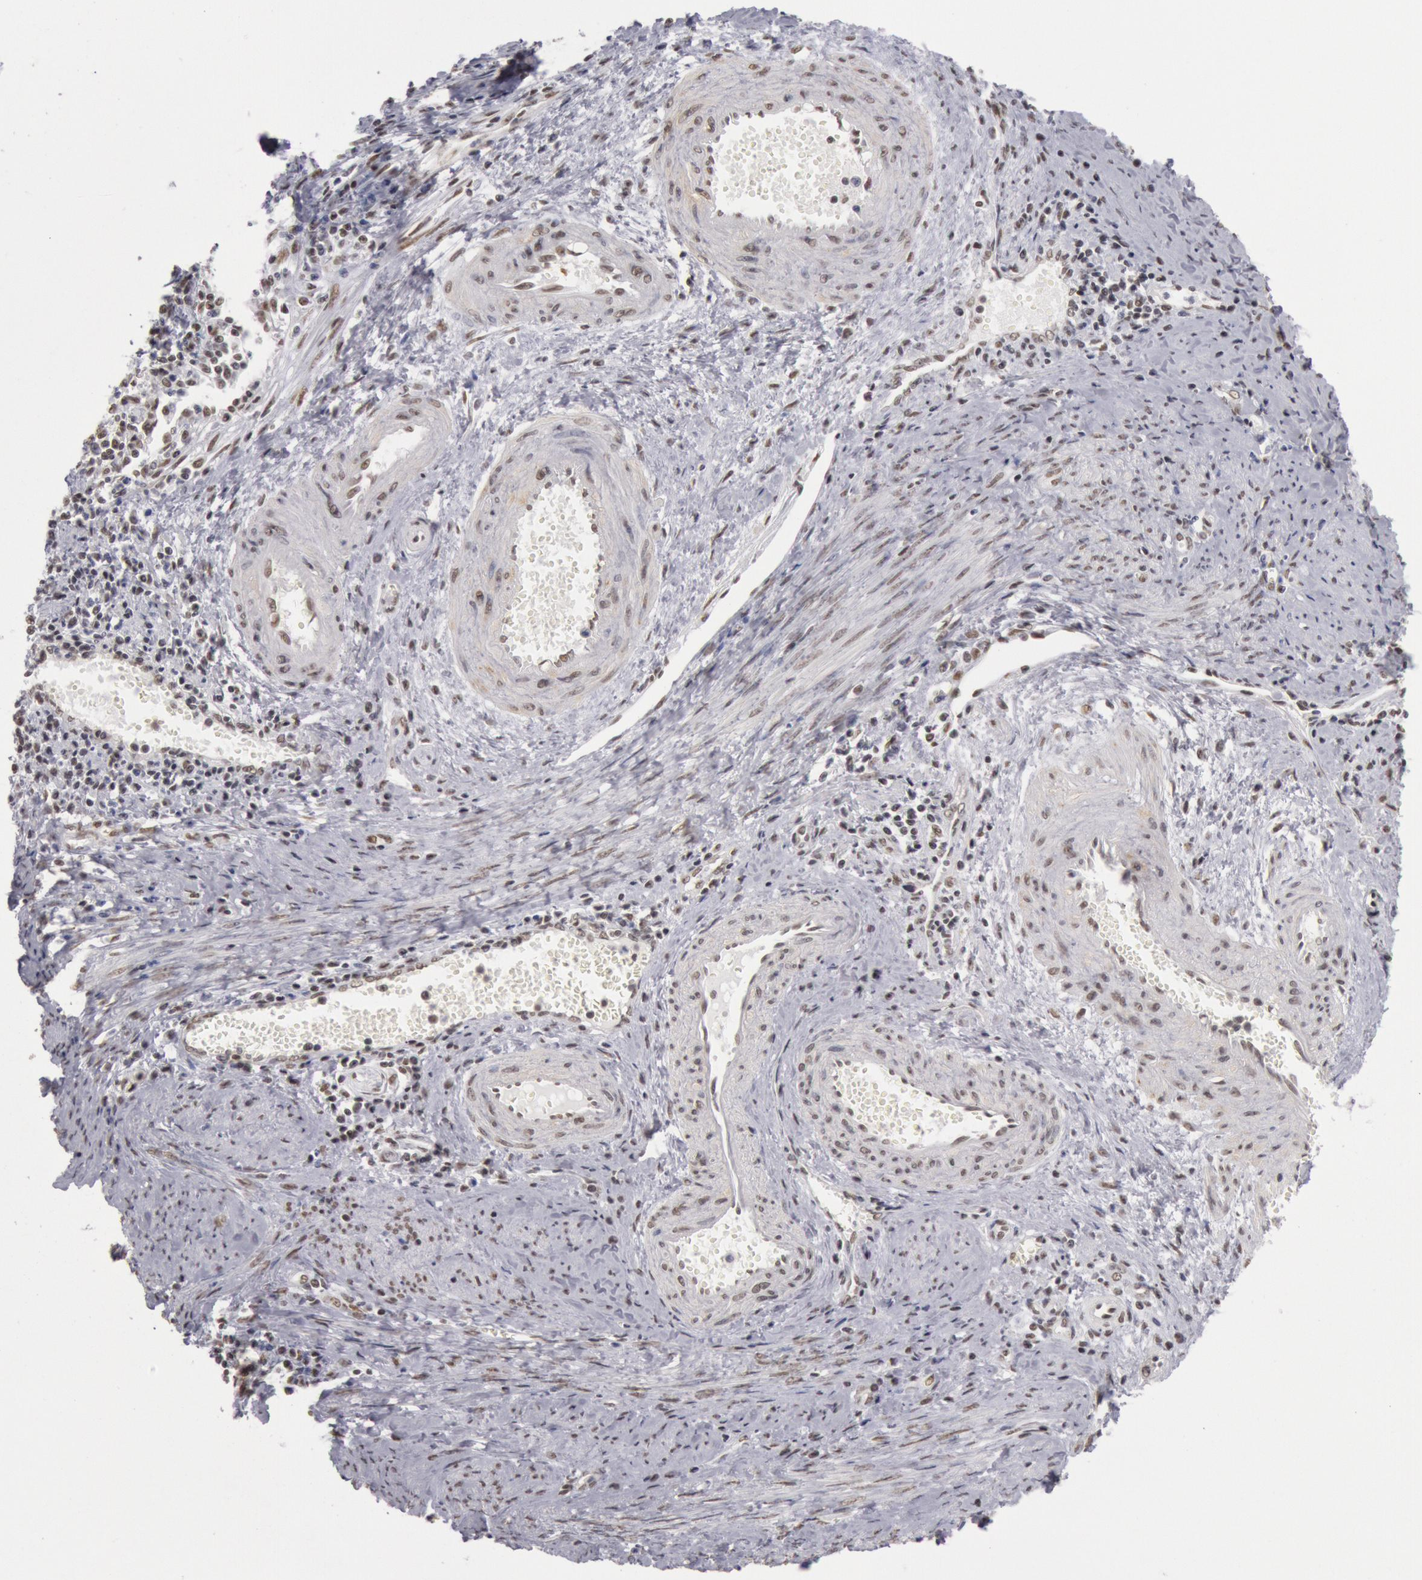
{"staining": {"intensity": "moderate", "quantity": ">75%", "location": "nuclear"}, "tissue": "cervical cancer", "cell_type": "Tumor cells", "image_type": "cancer", "snomed": [{"axis": "morphology", "description": "Normal tissue, NOS"}, {"axis": "morphology", "description": "Adenocarcinoma, NOS"}, {"axis": "topography", "description": "Cervix"}], "caption": "Protein expression by IHC reveals moderate nuclear staining in approximately >75% of tumor cells in cervical adenocarcinoma.", "gene": "ESS2", "patient": {"sex": "female", "age": 34}}